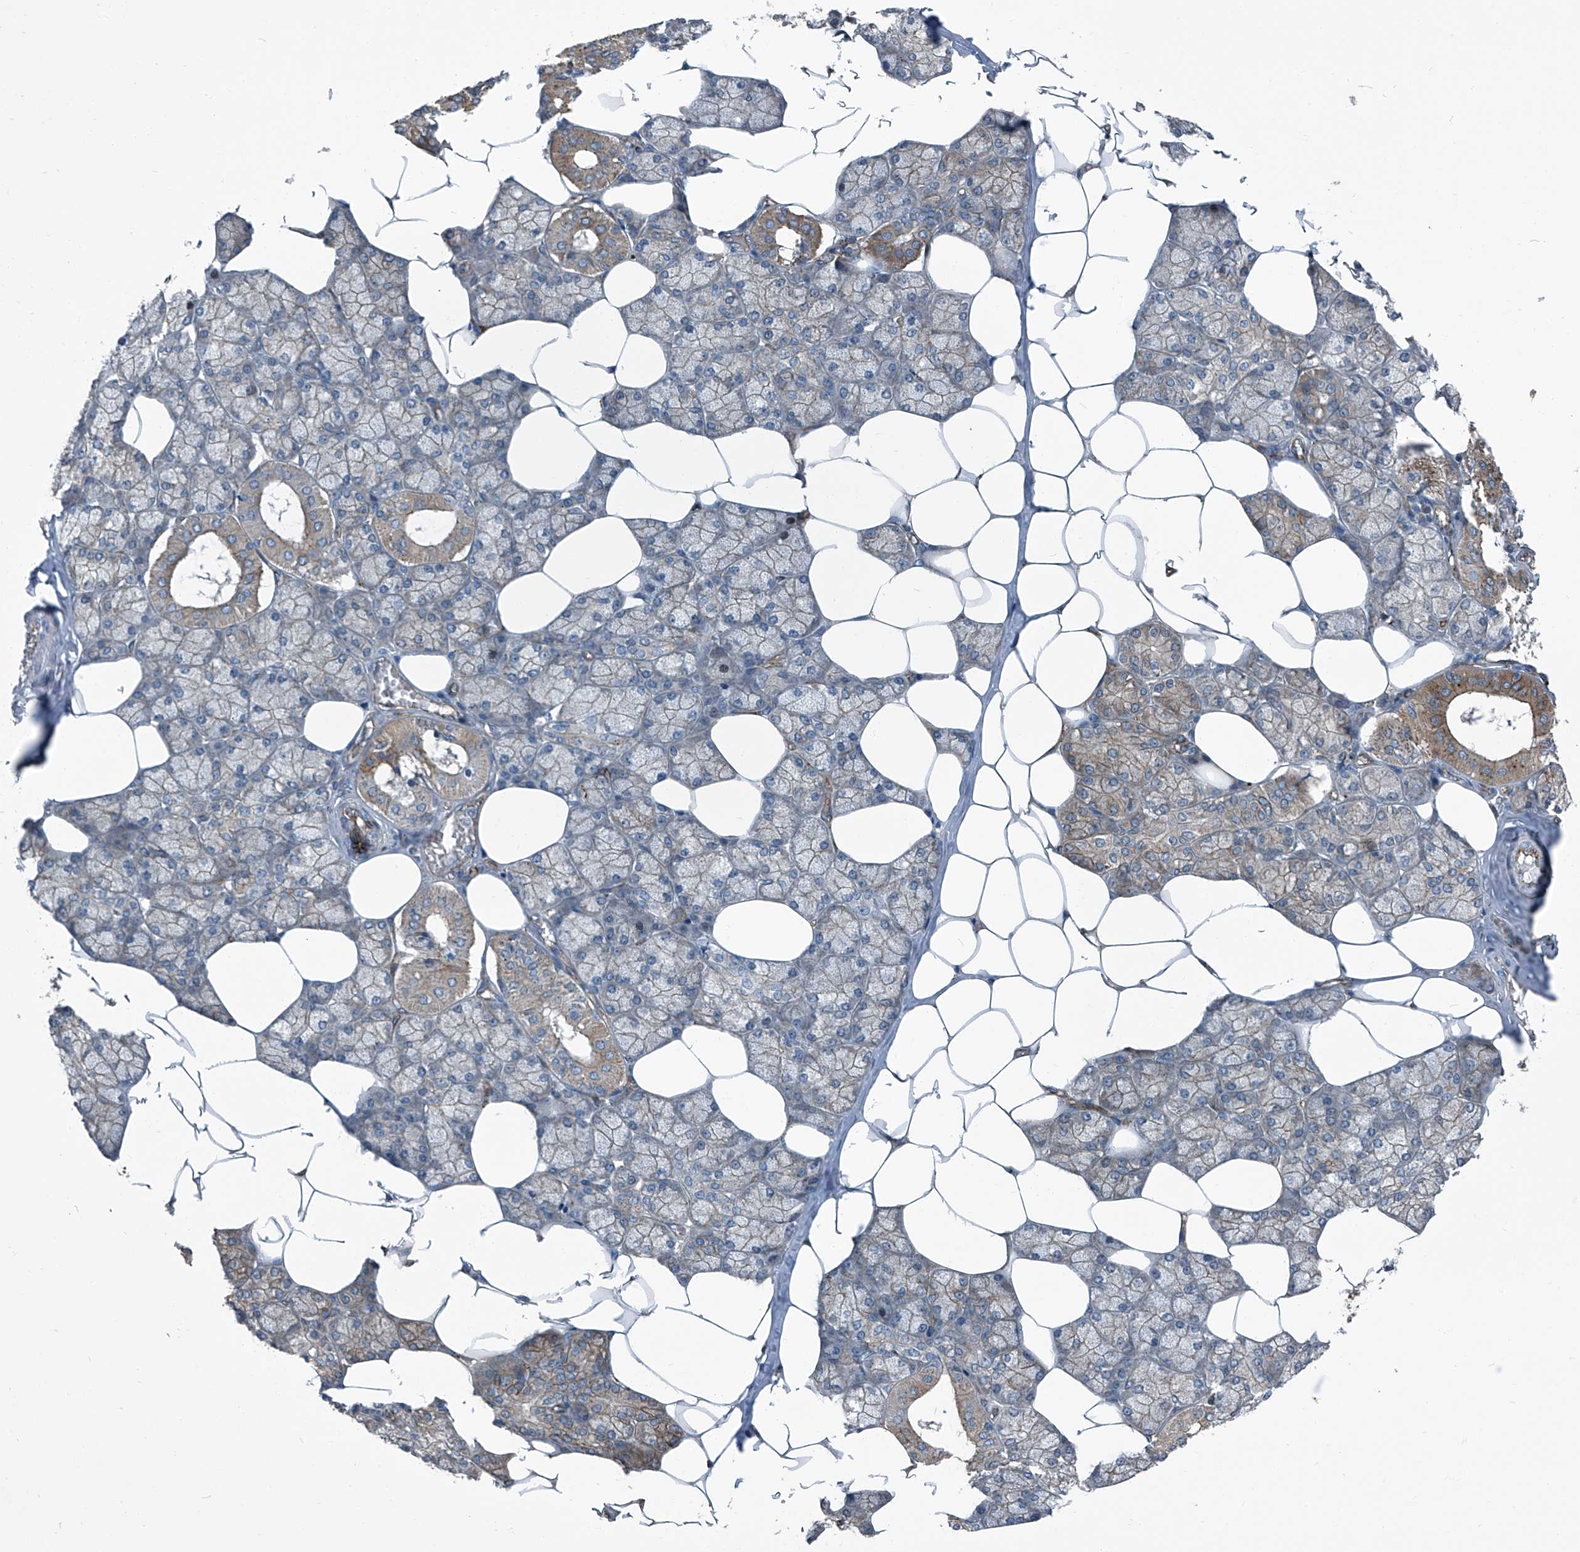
{"staining": {"intensity": "moderate", "quantity": "25%-75%", "location": "cytoplasmic/membranous"}, "tissue": "salivary gland", "cell_type": "Glandular cells", "image_type": "normal", "snomed": [{"axis": "morphology", "description": "Normal tissue, NOS"}, {"axis": "topography", "description": "Salivary gland"}], "caption": "Brown immunohistochemical staining in benign human salivary gland demonstrates moderate cytoplasmic/membranous positivity in about 25%-75% of glandular cells. (Stains: DAB in brown, nuclei in blue, Microscopy: brightfield microscopy at high magnification).", "gene": "SENP2", "patient": {"sex": "male", "age": 62}}